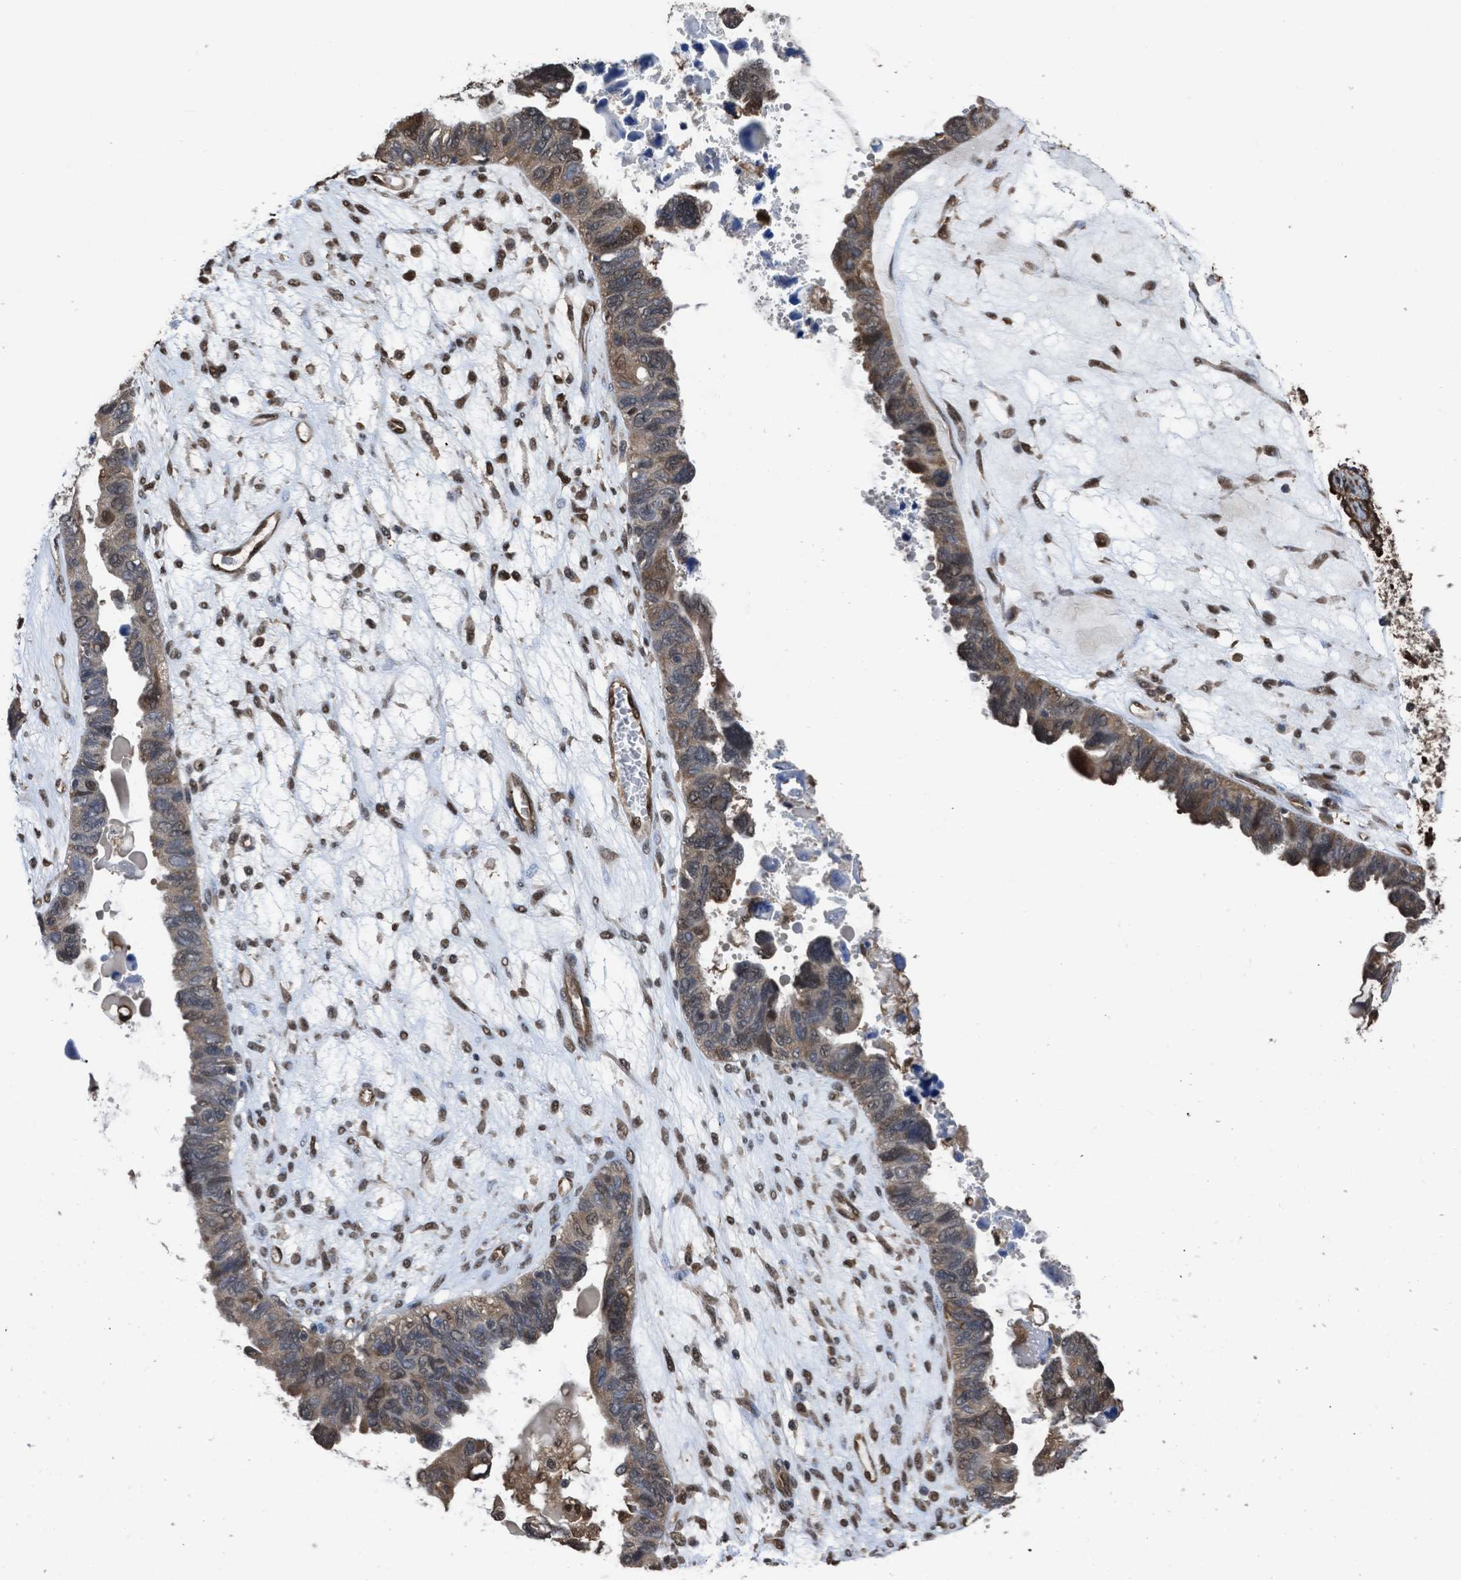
{"staining": {"intensity": "moderate", "quantity": "25%-75%", "location": "cytoplasmic/membranous,nuclear"}, "tissue": "ovarian cancer", "cell_type": "Tumor cells", "image_type": "cancer", "snomed": [{"axis": "morphology", "description": "Cystadenocarcinoma, serous, NOS"}, {"axis": "topography", "description": "Ovary"}], "caption": "Brown immunohistochemical staining in ovarian cancer reveals moderate cytoplasmic/membranous and nuclear staining in approximately 25%-75% of tumor cells. Immunohistochemistry stains the protein in brown and the nuclei are stained blue.", "gene": "YWHAG", "patient": {"sex": "female", "age": 79}}